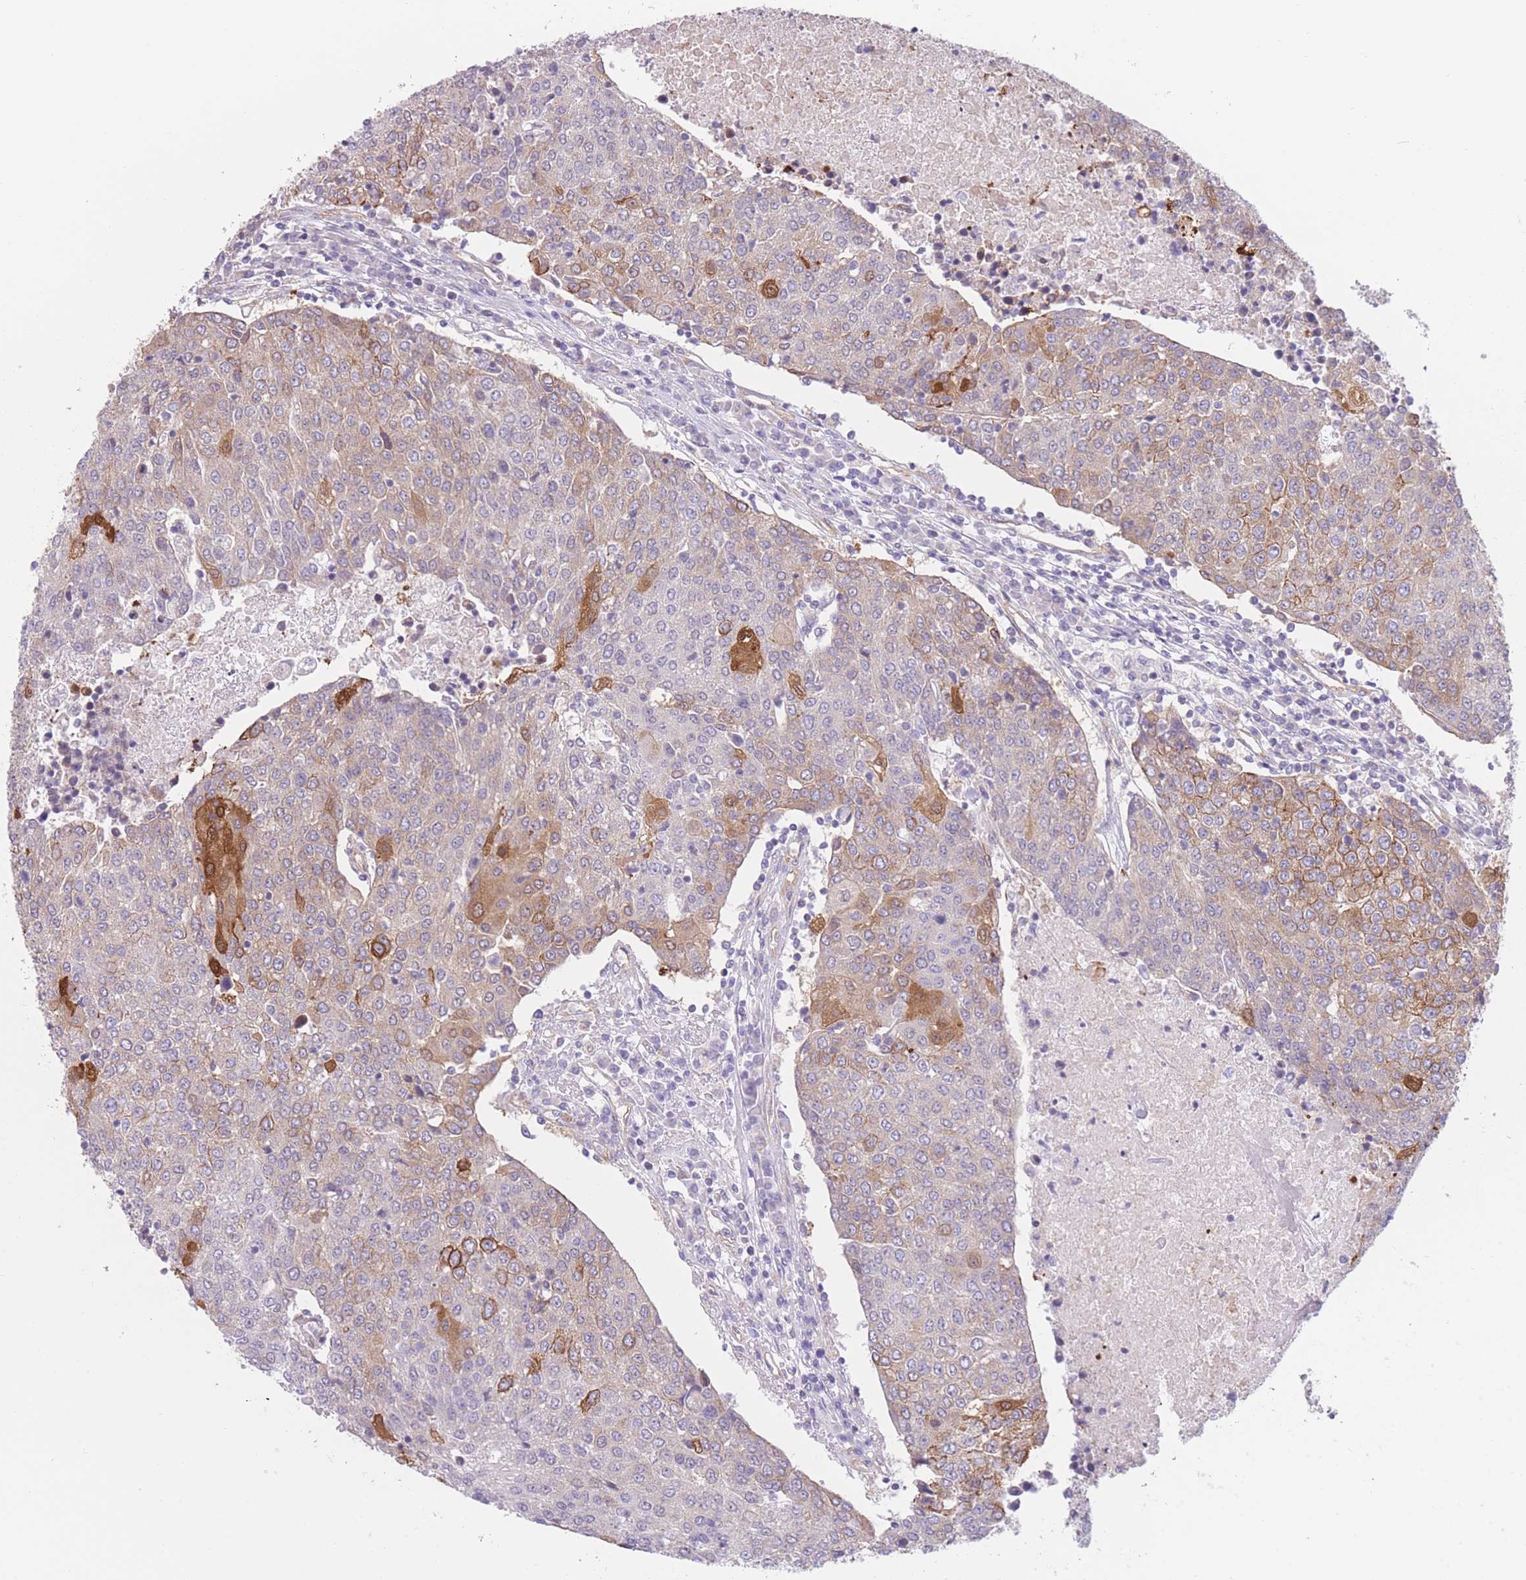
{"staining": {"intensity": "strong", "quantity": "<25%", "location": "cytoplasmic/membranous"}, "tissue": "urothelial cancer", "cell_type": "Tumor cells", "image_type": "cancer", "snomed": [{"axis": "morphology", "description": "Urothelial carcinoma, High grade"}, {"axis": "topography", "description": "Urinary bladder"}], "caption": "Approximately <25% of tumor cells in human urothelial carcinoma (high-grade) show strong cytoplasmic/membranous protein expression as visualized by brown immunohistochemical staining.", "gene": "SERPINB3", "patient": {"sex": "female", "age": 85}}